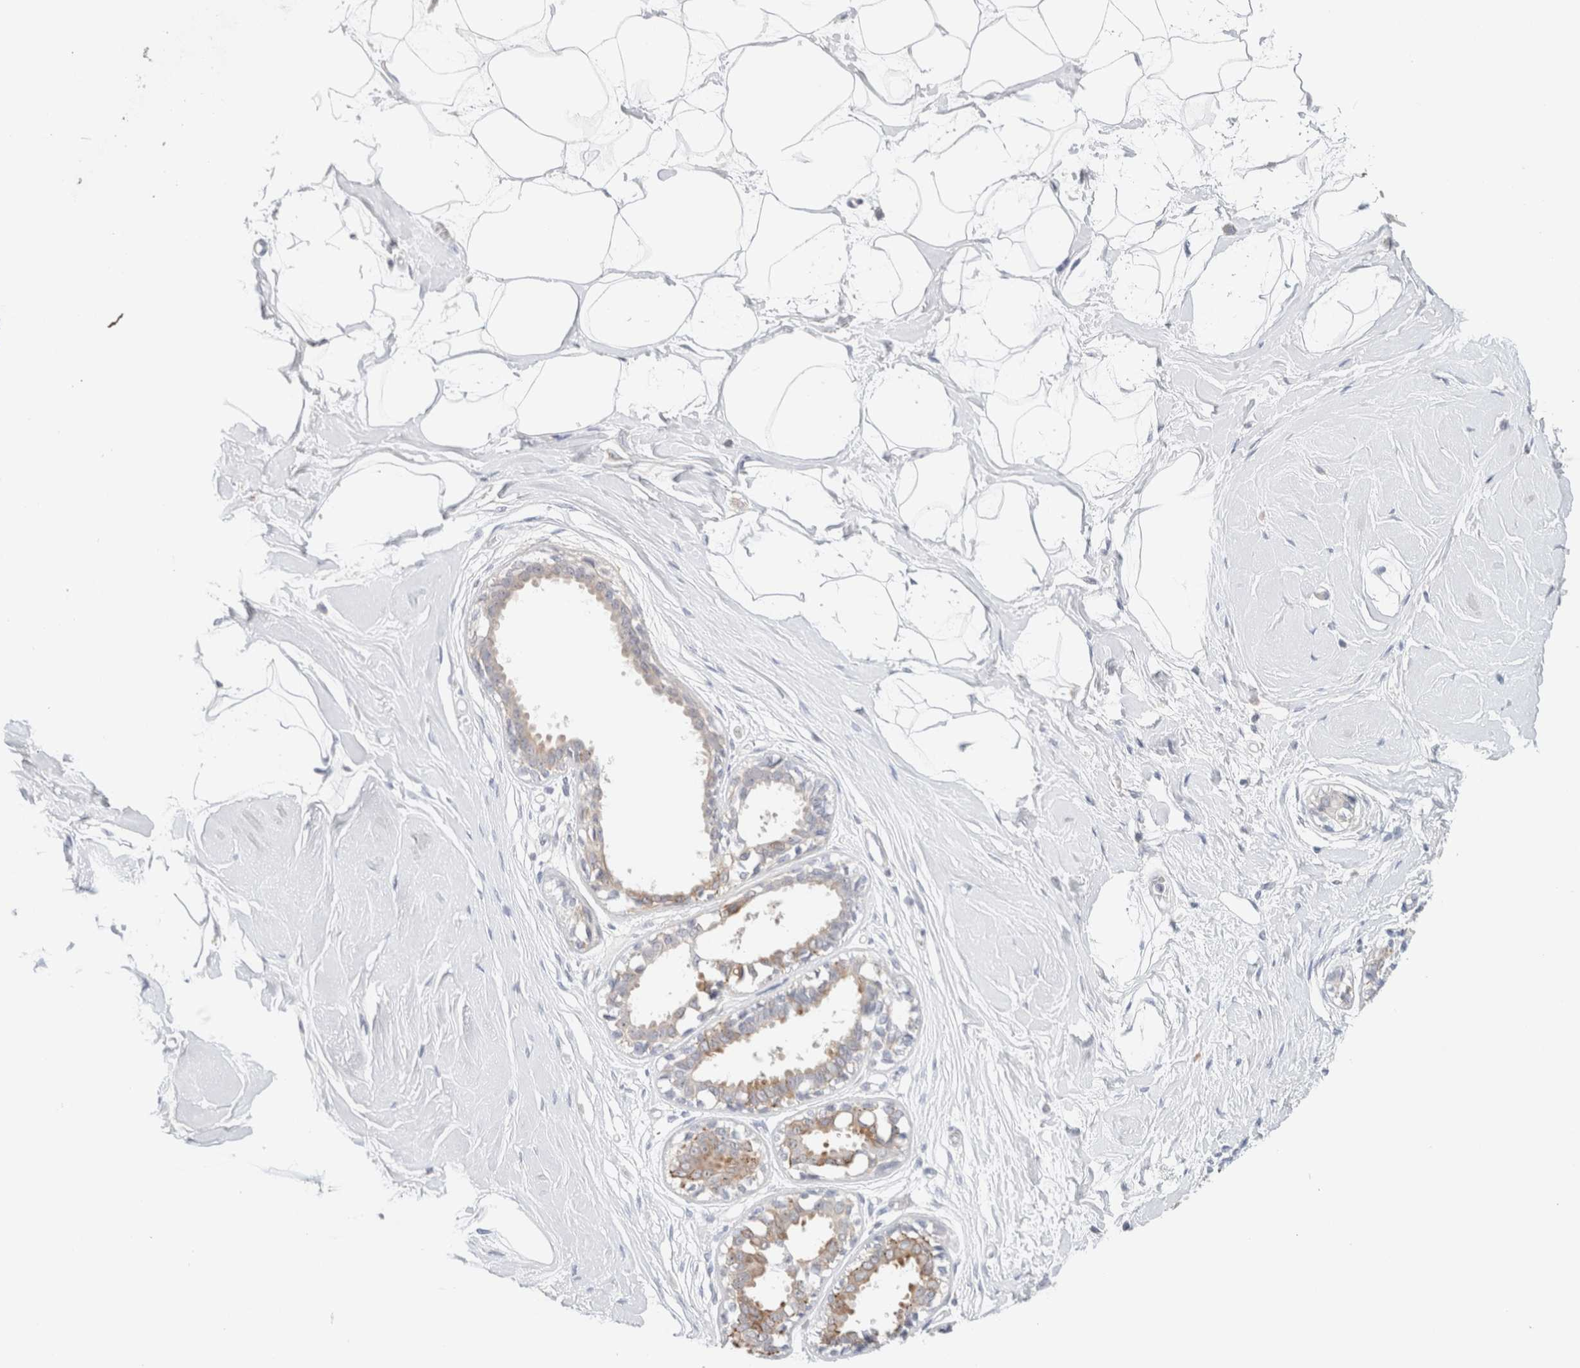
{"staining": {"intensity": "negative", "quantity": "none", "location": "none"}, "tissue": "breast", "cell_type": "Adipocytes", "image_type": "normal", "snomed": [{"axis": "morphology", "description": "Normal tissue, NOS"}, {"axis": "topography", "description": "Breast"}], "caption": "Immunohistochemistry (IHC) histopathology image of unremarkable human breast stained for a protein (brown), which demonstrates no staining in adipocytes.", "gene": "SDR16C5", "patient": {"sex": "female", "age": 45}}